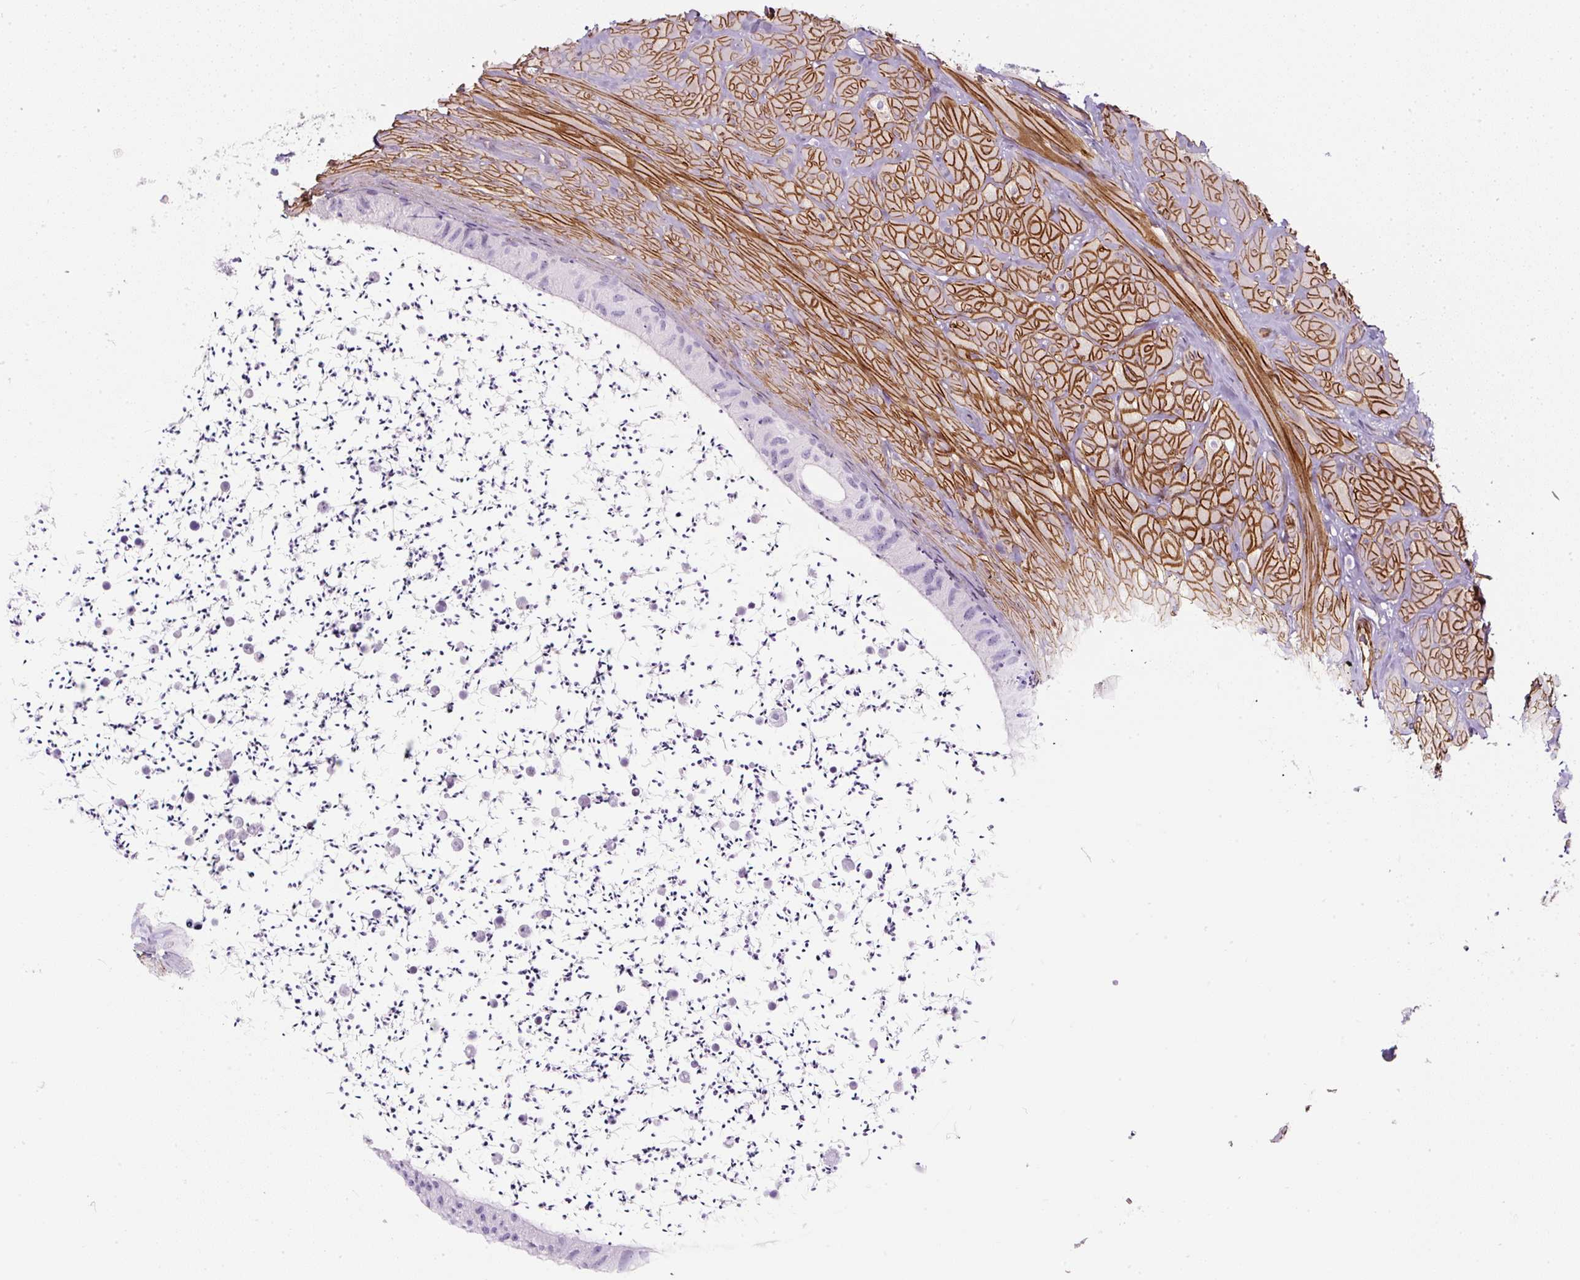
{"staining": {"intensity": "negative", "quantity": "none", "location": "none"}, "tissue": "epididymis", "cell_type": "Glandular cells", "image_type": "normal", "snomed": [{"axis": "morphology", "description": "Normal tissue, NOS"}, {"axis": "topography", "description": "Epididymis"}, {"axis": "topography", "description": "Peripheral nerve tissue"}], "caption": "Immunohistochemistry (IHC) histopathology image of benign epididymis: human epididymis stained with DAB (3,3'-diaminobenzidine) reveals no significant protein positivity in glandular cells. (IHC, brightfield microscopy, high magnification).", "gene": "CAVIN3", "patient": {"sex": "male", "age": 32}}